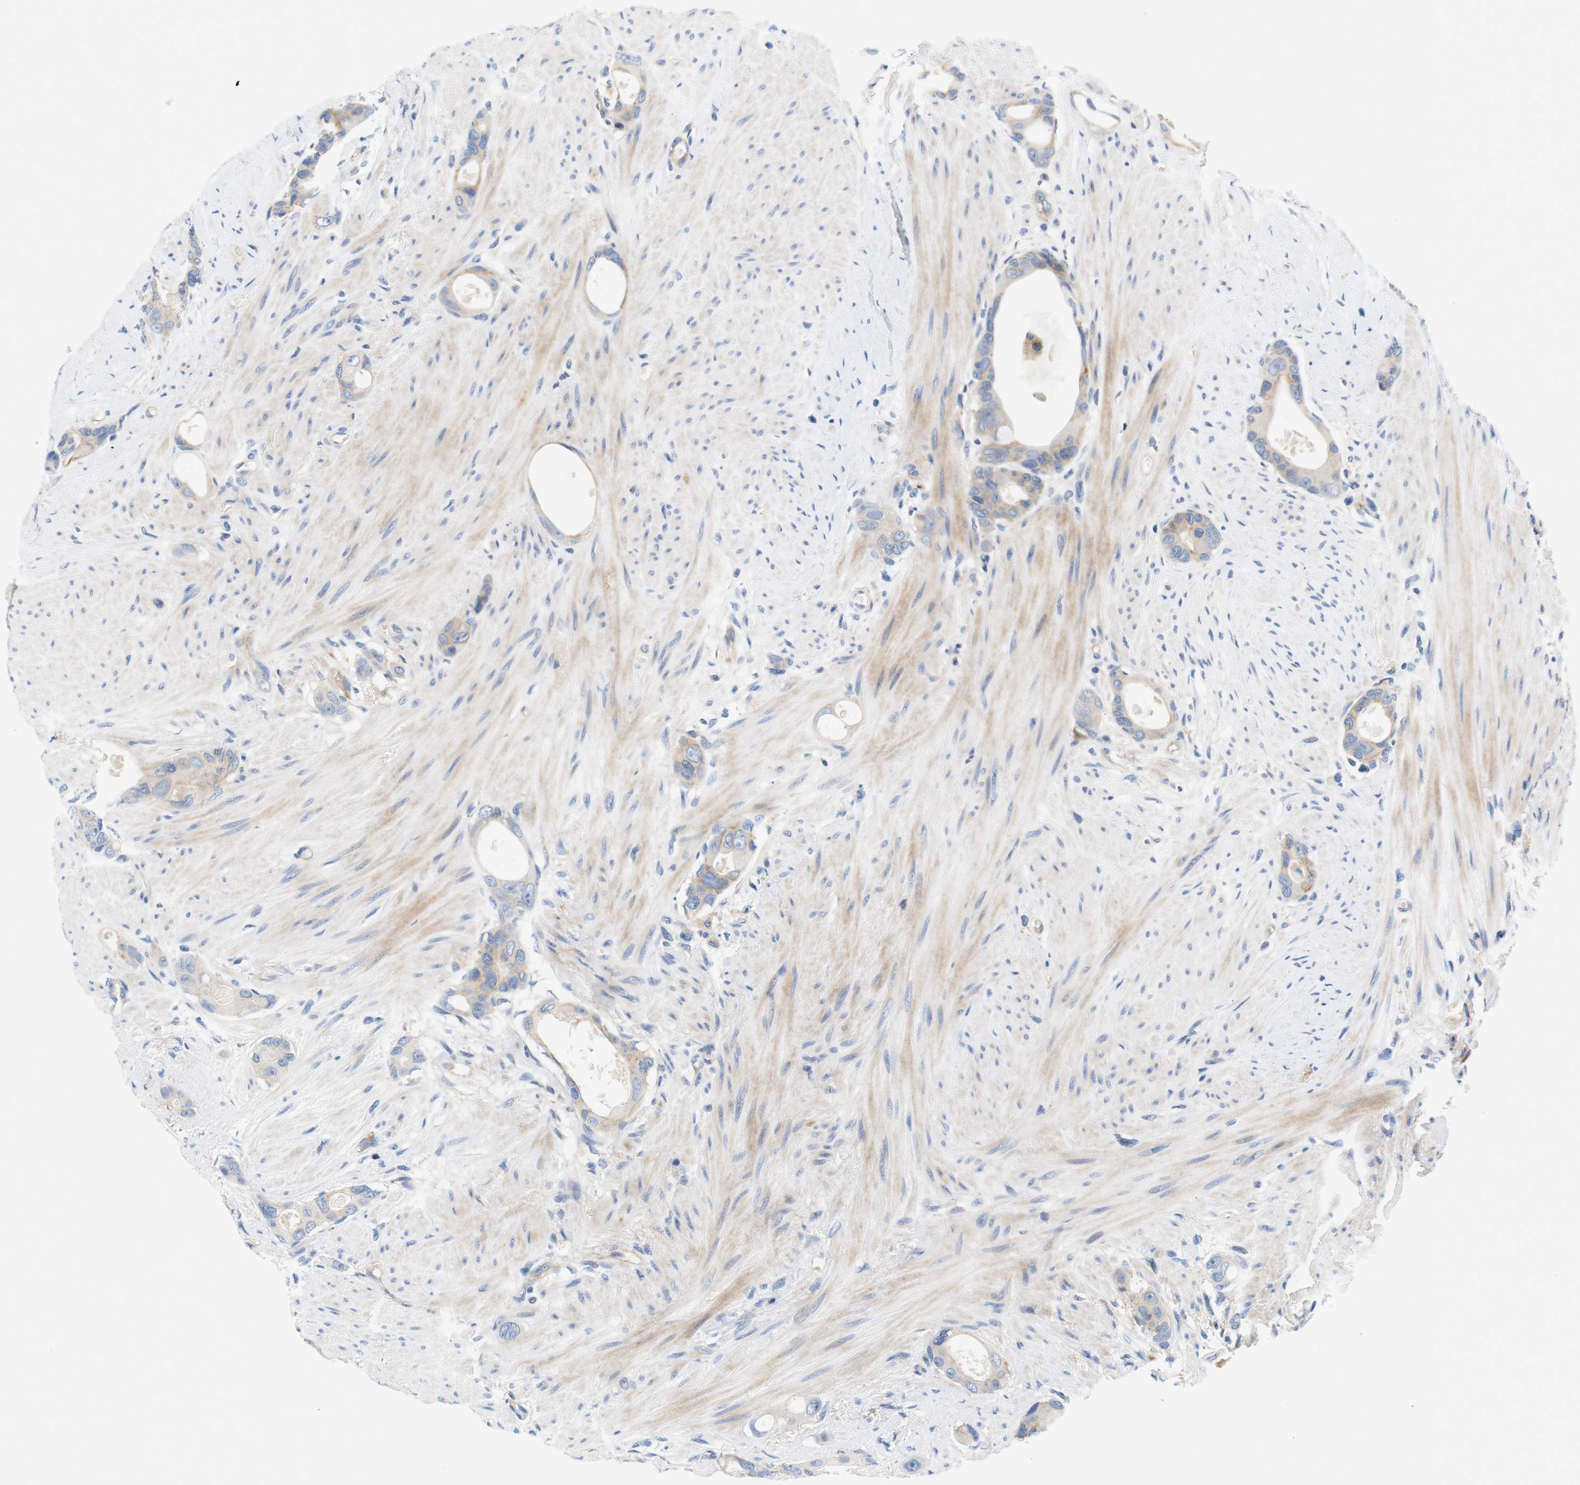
{"staining": {"intensity": "negative", "quantity": "none", "location": "none"}, "tissue": "colorectal cancer", "cell_type": "Tumor cells", "image_type": "cancer", "snomed": [{"axis": "morphology", "description": "Adenocarcinoma, NOS"}, {"axis": "topography", "description": "Rectum"}], "caption": "Adenocarcinoma (colorectal) was stained to show a protein in brown. There is no significant expression in tumor cells.", "gene": "SLC30A1", "patient": {"sex": "male", "age": 51}}